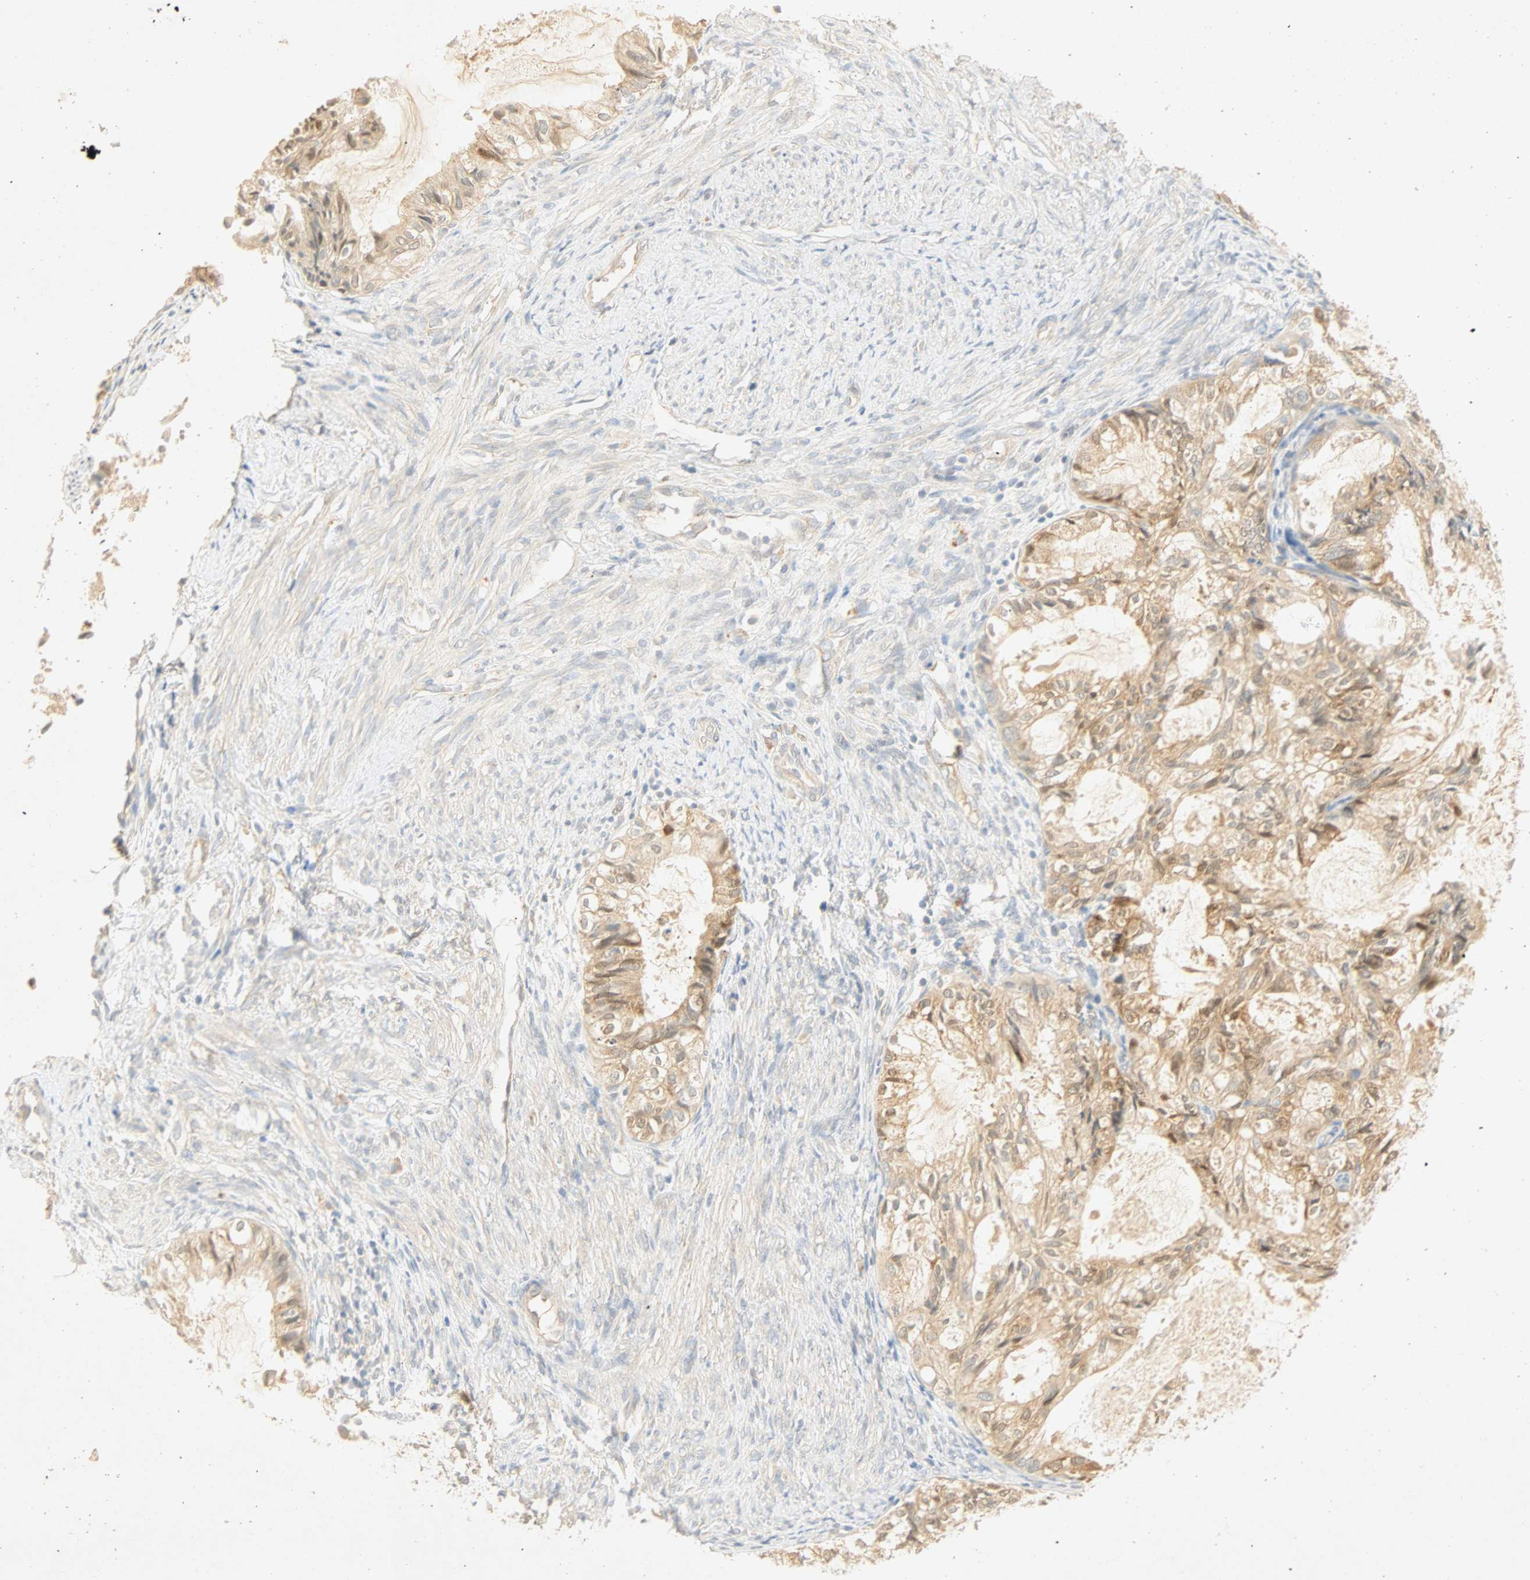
{"staining": {"intensity": "moderate", "quantity": ">75%", "location": "cytoplasmic/membranous"}, "tissue": "cervical cancer", "cell_type": "Tumor cells", "image_type": "cancer", "snomed": [{"axis": "morphology", "description": "Normal tissue, NOS"}, {"axis": "morphology", "description": "Adenocarcinoma, NOS"}, {"axis": "topography", "description": "Cervix"}, {"axis": "topography", "description": "Endometrium"}], "caption": "Immunohistochemical staining of human cervical cancer (adenocarcinoma) shows medium levels of moderate cytoplasmic/membranous protein positivity in approximately >75% of tumor cells.", "gene": "SELENBP1", "patient": {"sex": "female", "age": 86}}